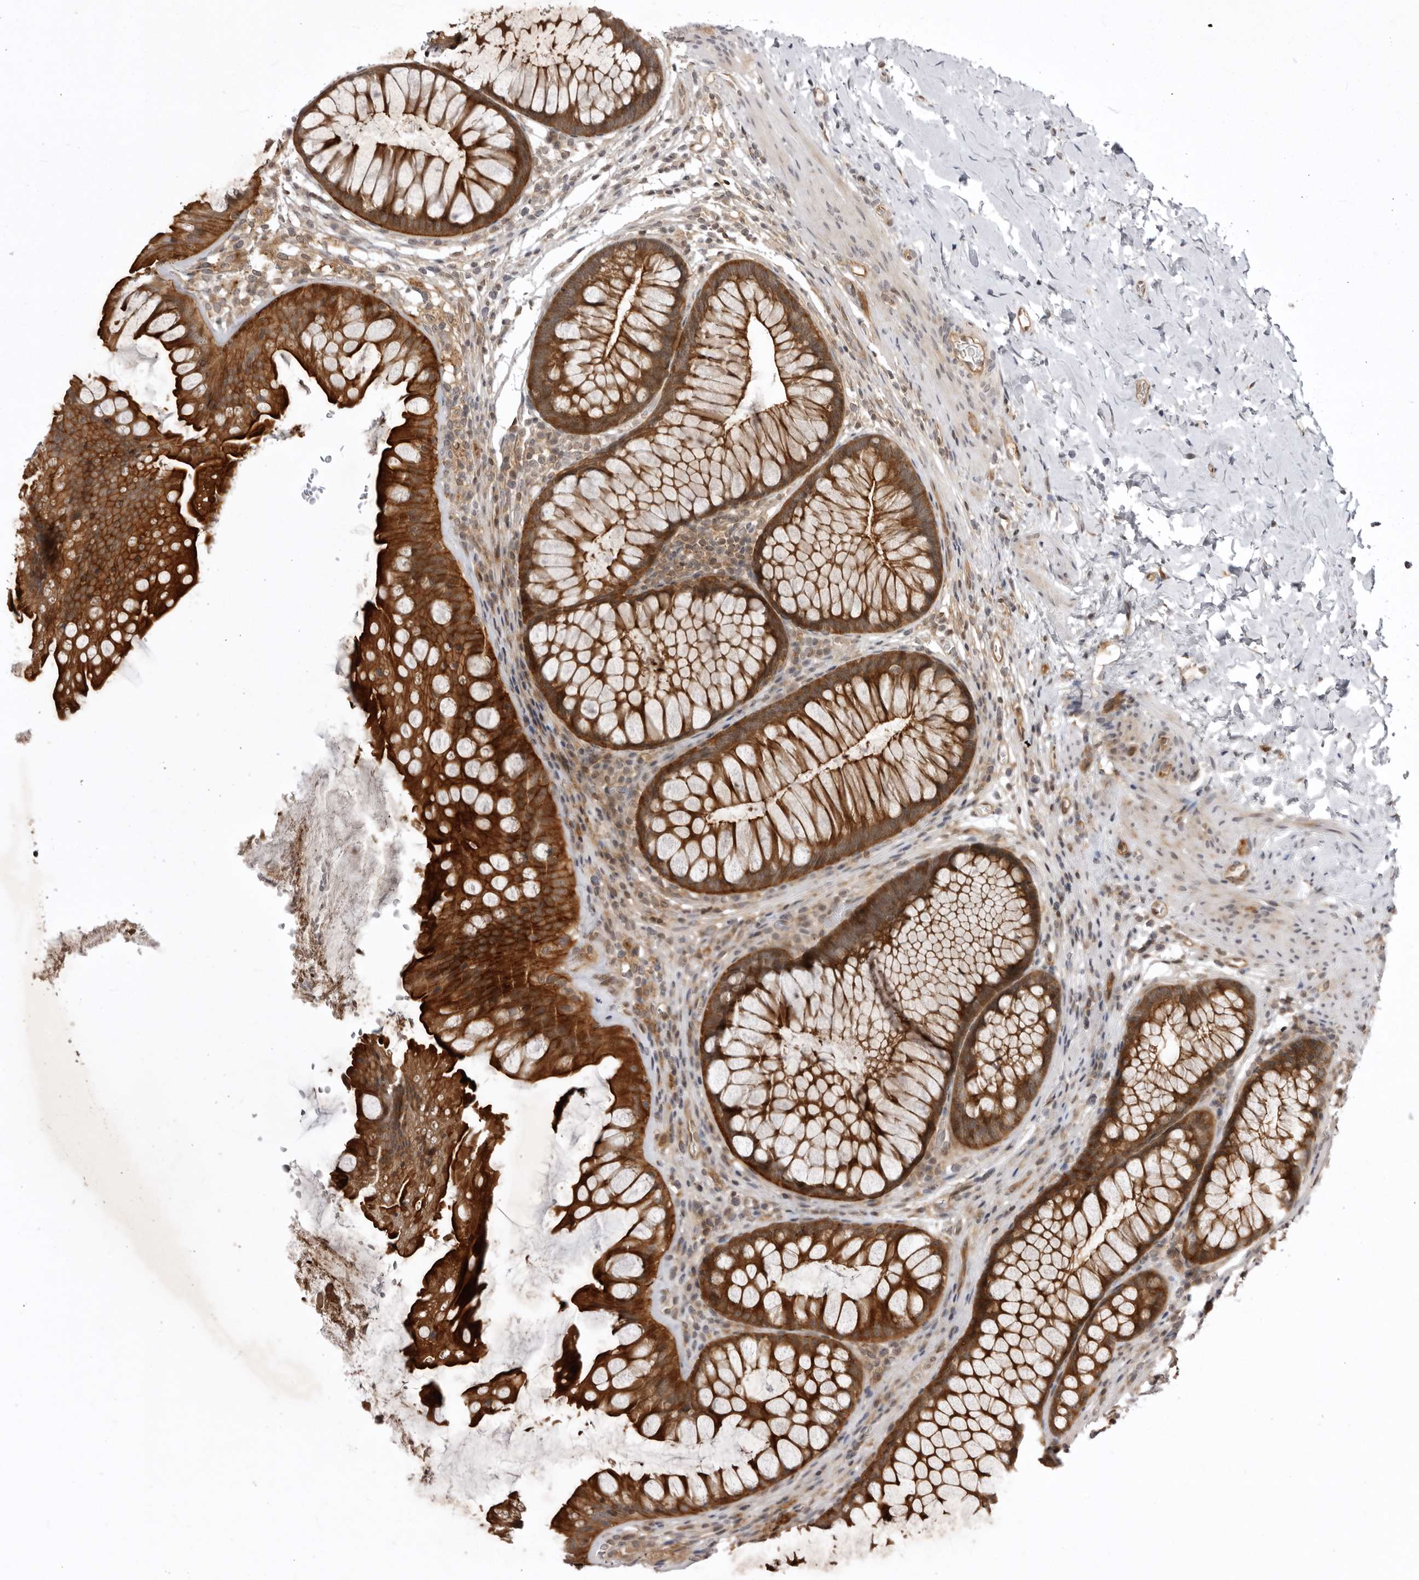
{"staining": {"intensity": "weak", "quantity": ">75%", "location": "cytoplasmic/membranous"}, "tissue": "colon", "cell_type": "Endothelial cells", "image_type": "normal", "snomed": [{"axis": "morphology", "description": "Normal tissue, NOS"}, {"axis": "topography", "description": "Colon"}], "caption": "Immunohistochemical staining of normal human colon demonstrates weak cytoplasmic/membranous protein positivity in approximately >75% of endothelial cells. (DAB (3,3'-diaminobenzidine) IHC with brightfield microscopy, high magnification).", "gene": "USP43", "patient": {"sex": "female", "age": 62}}